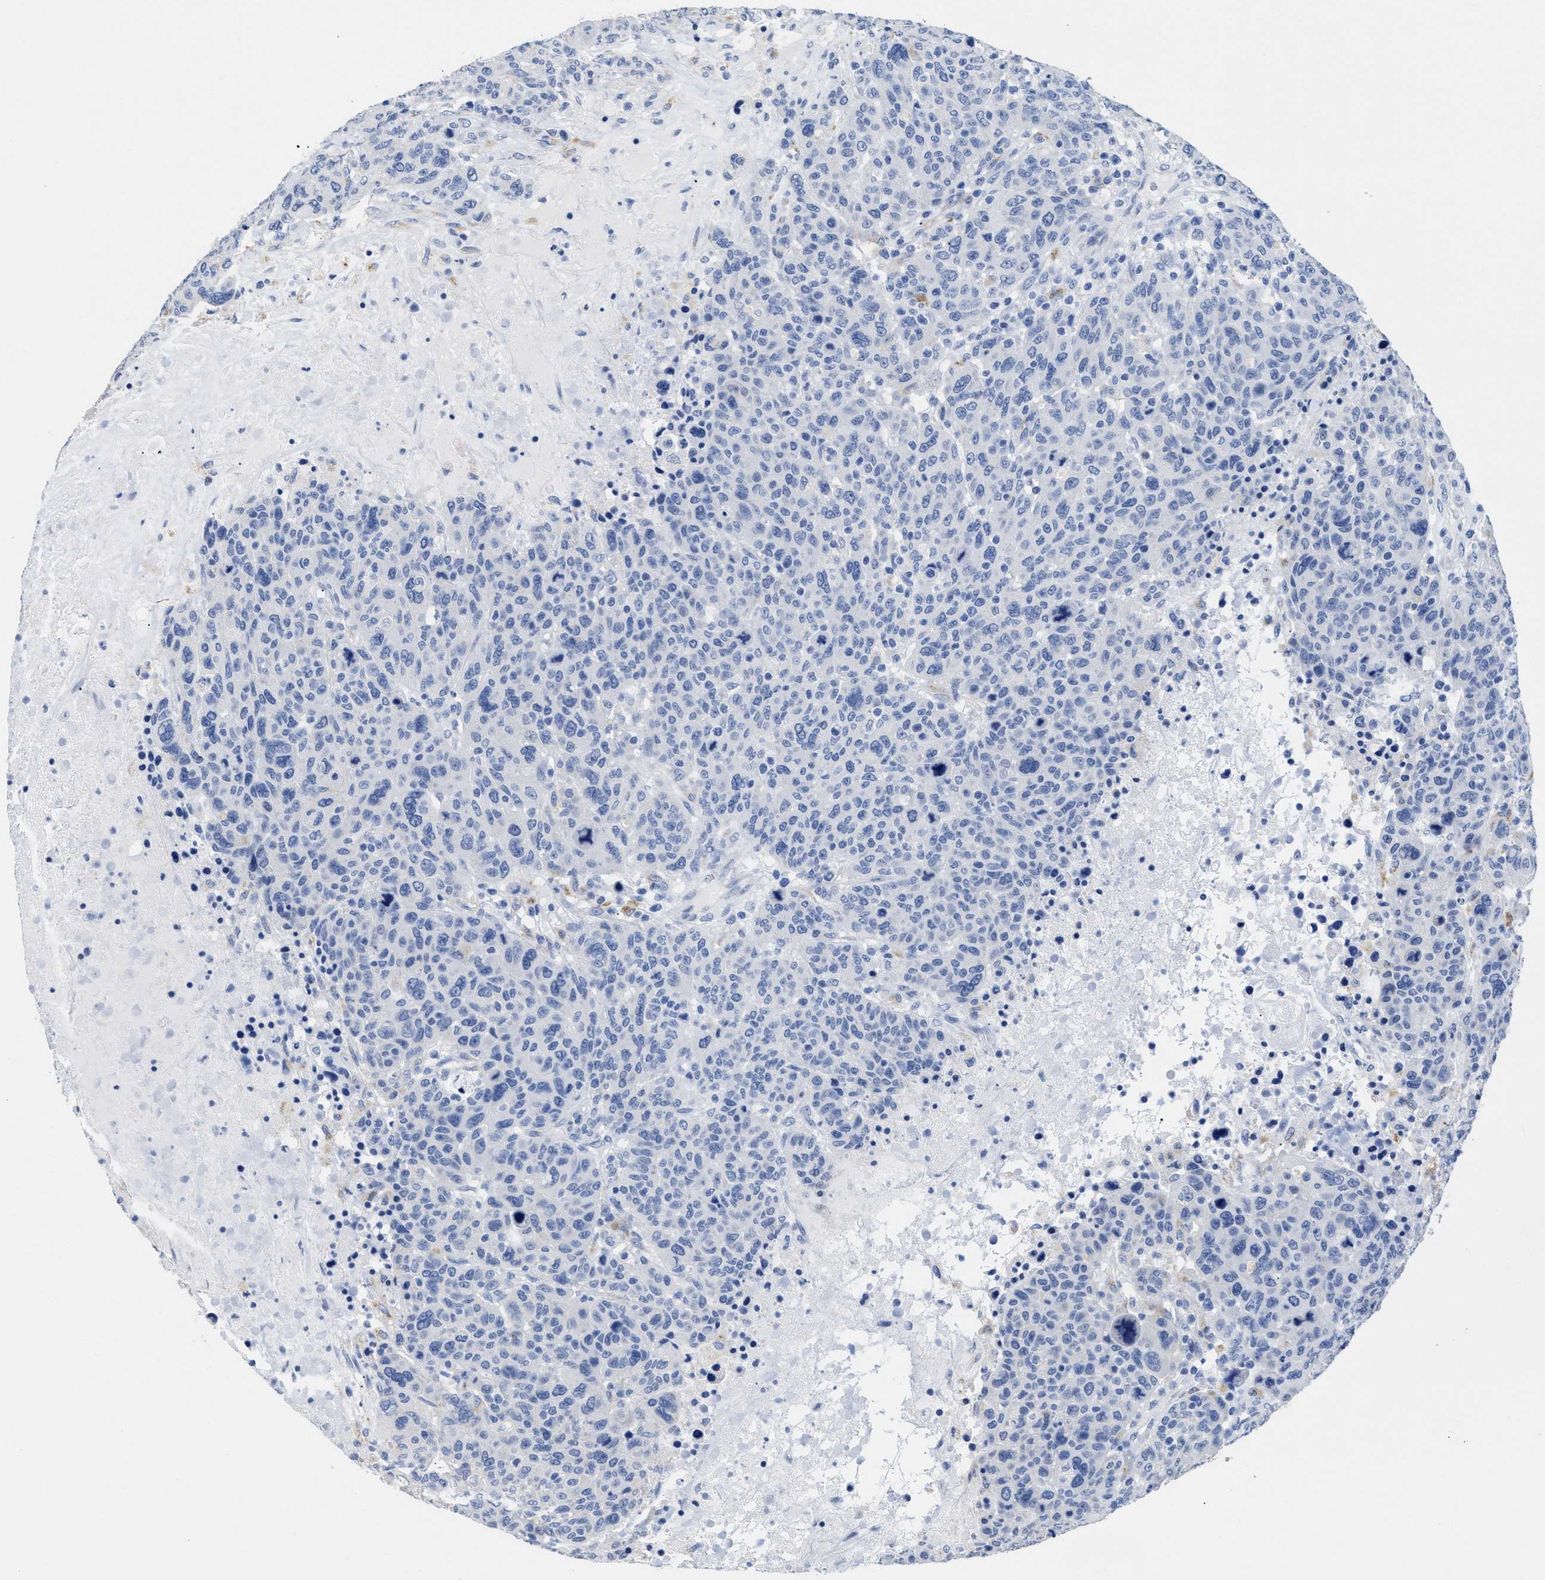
{"staining": {"intensity": "negative", "quantity": "none", "location": "none"}, "tissue": "breast cancer", "cell_type": "Tumor cells", "image_type": "cancer", "snomed": [{"axis": "morphology", "description": "Duct carcinoma"}, {"axis": "topography", "description": "Breast"}], "caption": "This is an IHC image of breast invasive ductal carcinoma. There is no expression in tumor cells.", "gene": "APOBEC2", "patient": {"sex": "female", "age": 37}}